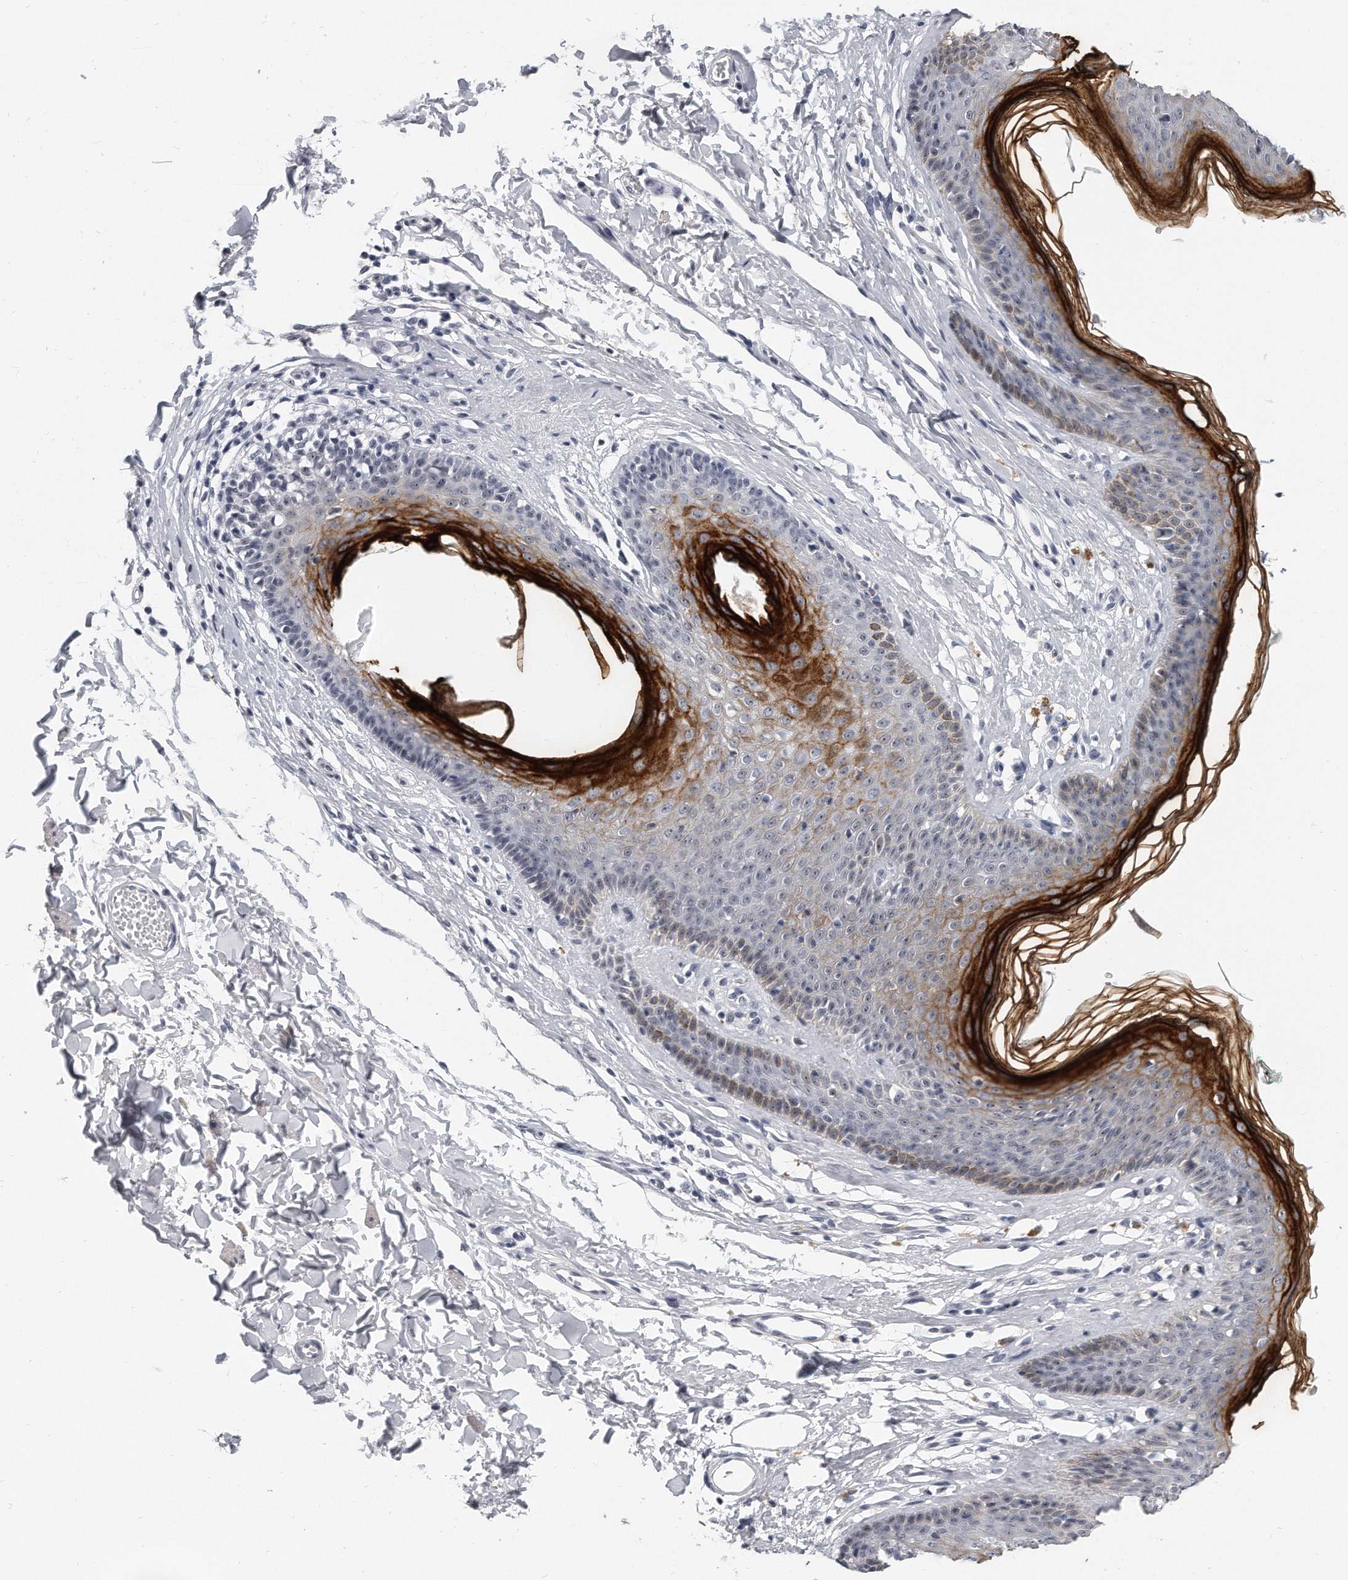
{"staining": {"intensity": "strong", "quantity": "<25%", "location": "cytoplasmic/membranous"}, "tissue": "skin", "cell_type": "Epidermal cells", "image_type": "normal", "snomed": [{"axis": "morphology", "description": "Normal tissue, NOS"}, {"axis": "morphology", "description": "Squamous cell carcinoma, NOS"}, {"axis": "topography", "description": "Vulva"}], "caption": "DAB (3,3'-diaminobenzidine) immunohistochemical staining of unremarkable human skin demonstrates strong cytoplasmic/membranous protein positivity in about <25% of epidermal cells.", "gene": "TFCP2L1", "patient": {"sex": "female", "age": 85}}